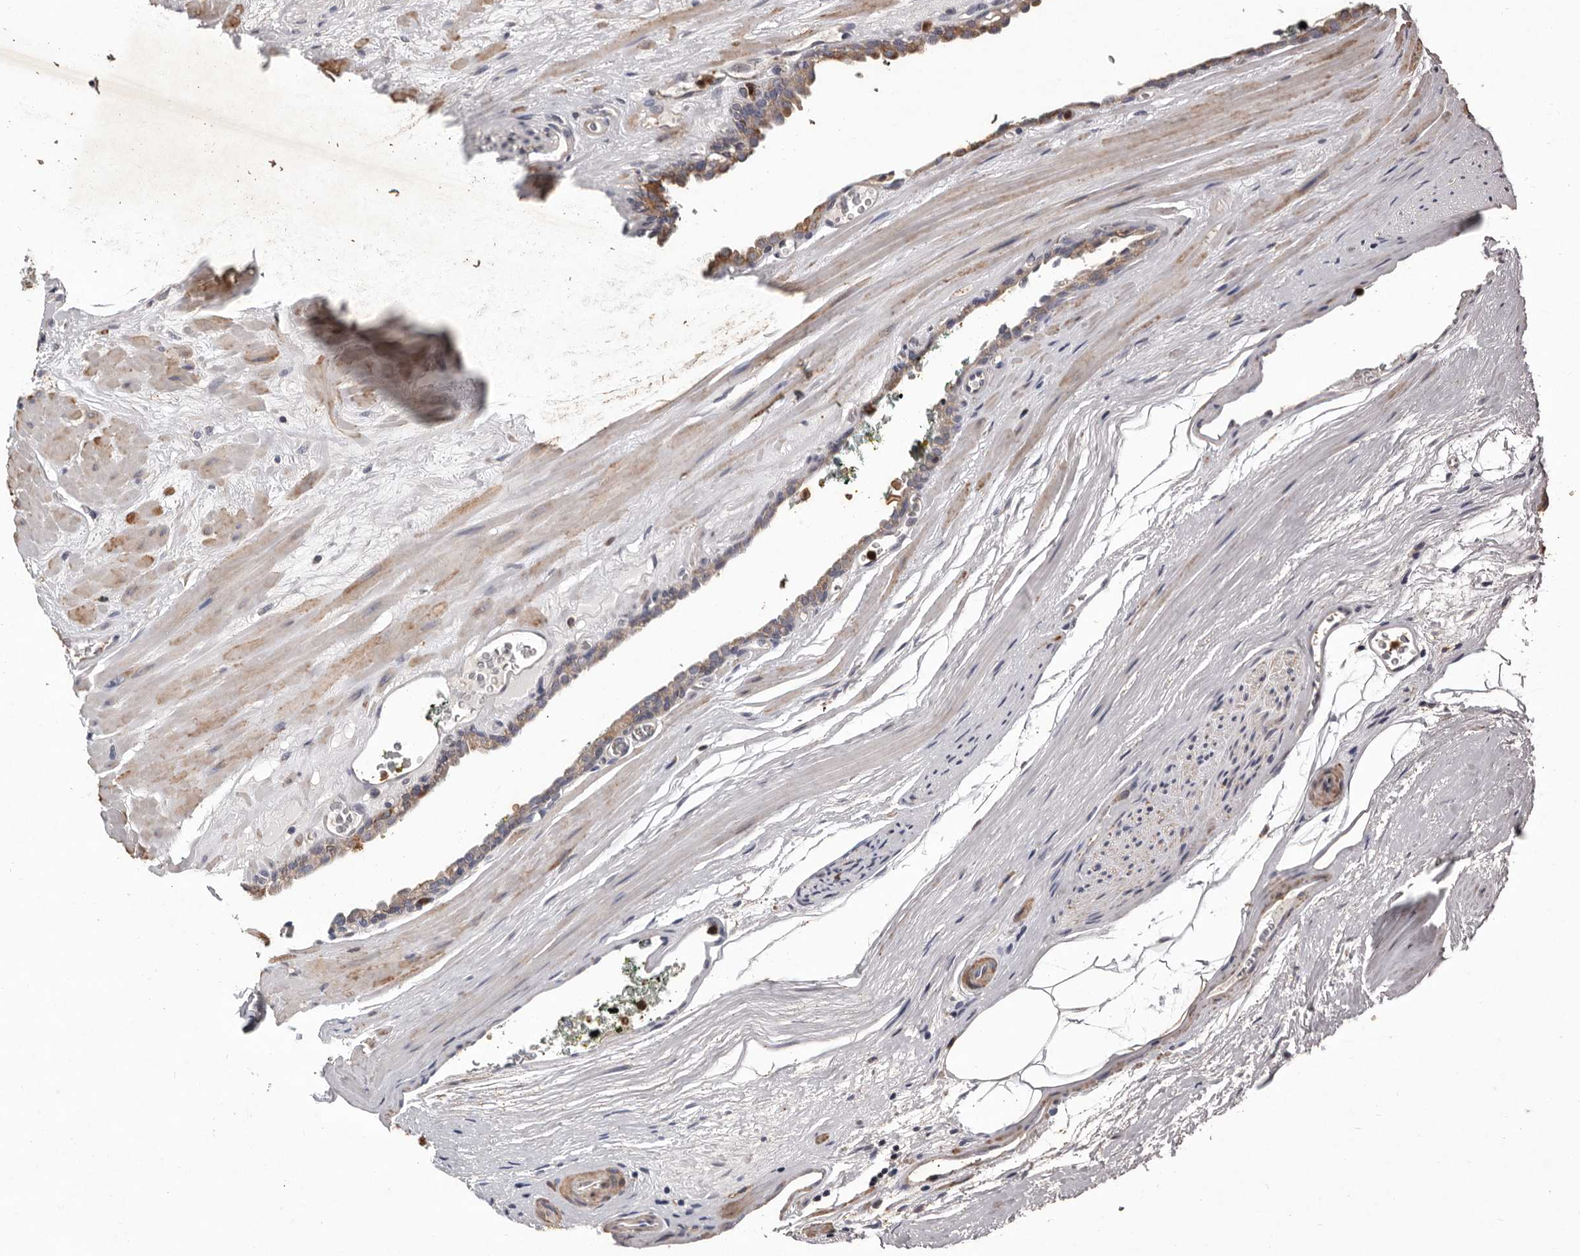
{"staining": {"intensity": "moderate", "quantity": ">75%", "location": "cytoplasmic/membranous"}, "tissue": "prostate cancer", "cell_type": "Tumor cells", "image_type": "cancer", "snomed": [{"axis": "morphology", "description": "Adenocarcinoma, Medium grade"}, {"axis": "topography", "description": "Prostate"}], "caption": "Immunohistochemical staining of prostate cancer (medium-grade adenocarcinoma) exhibits moderate cytoplasmic/membranous protein staining in approximately >75% of tumor cells.", "gene": "CXCL14", "patient": {"sex": "male", "age": 53}}